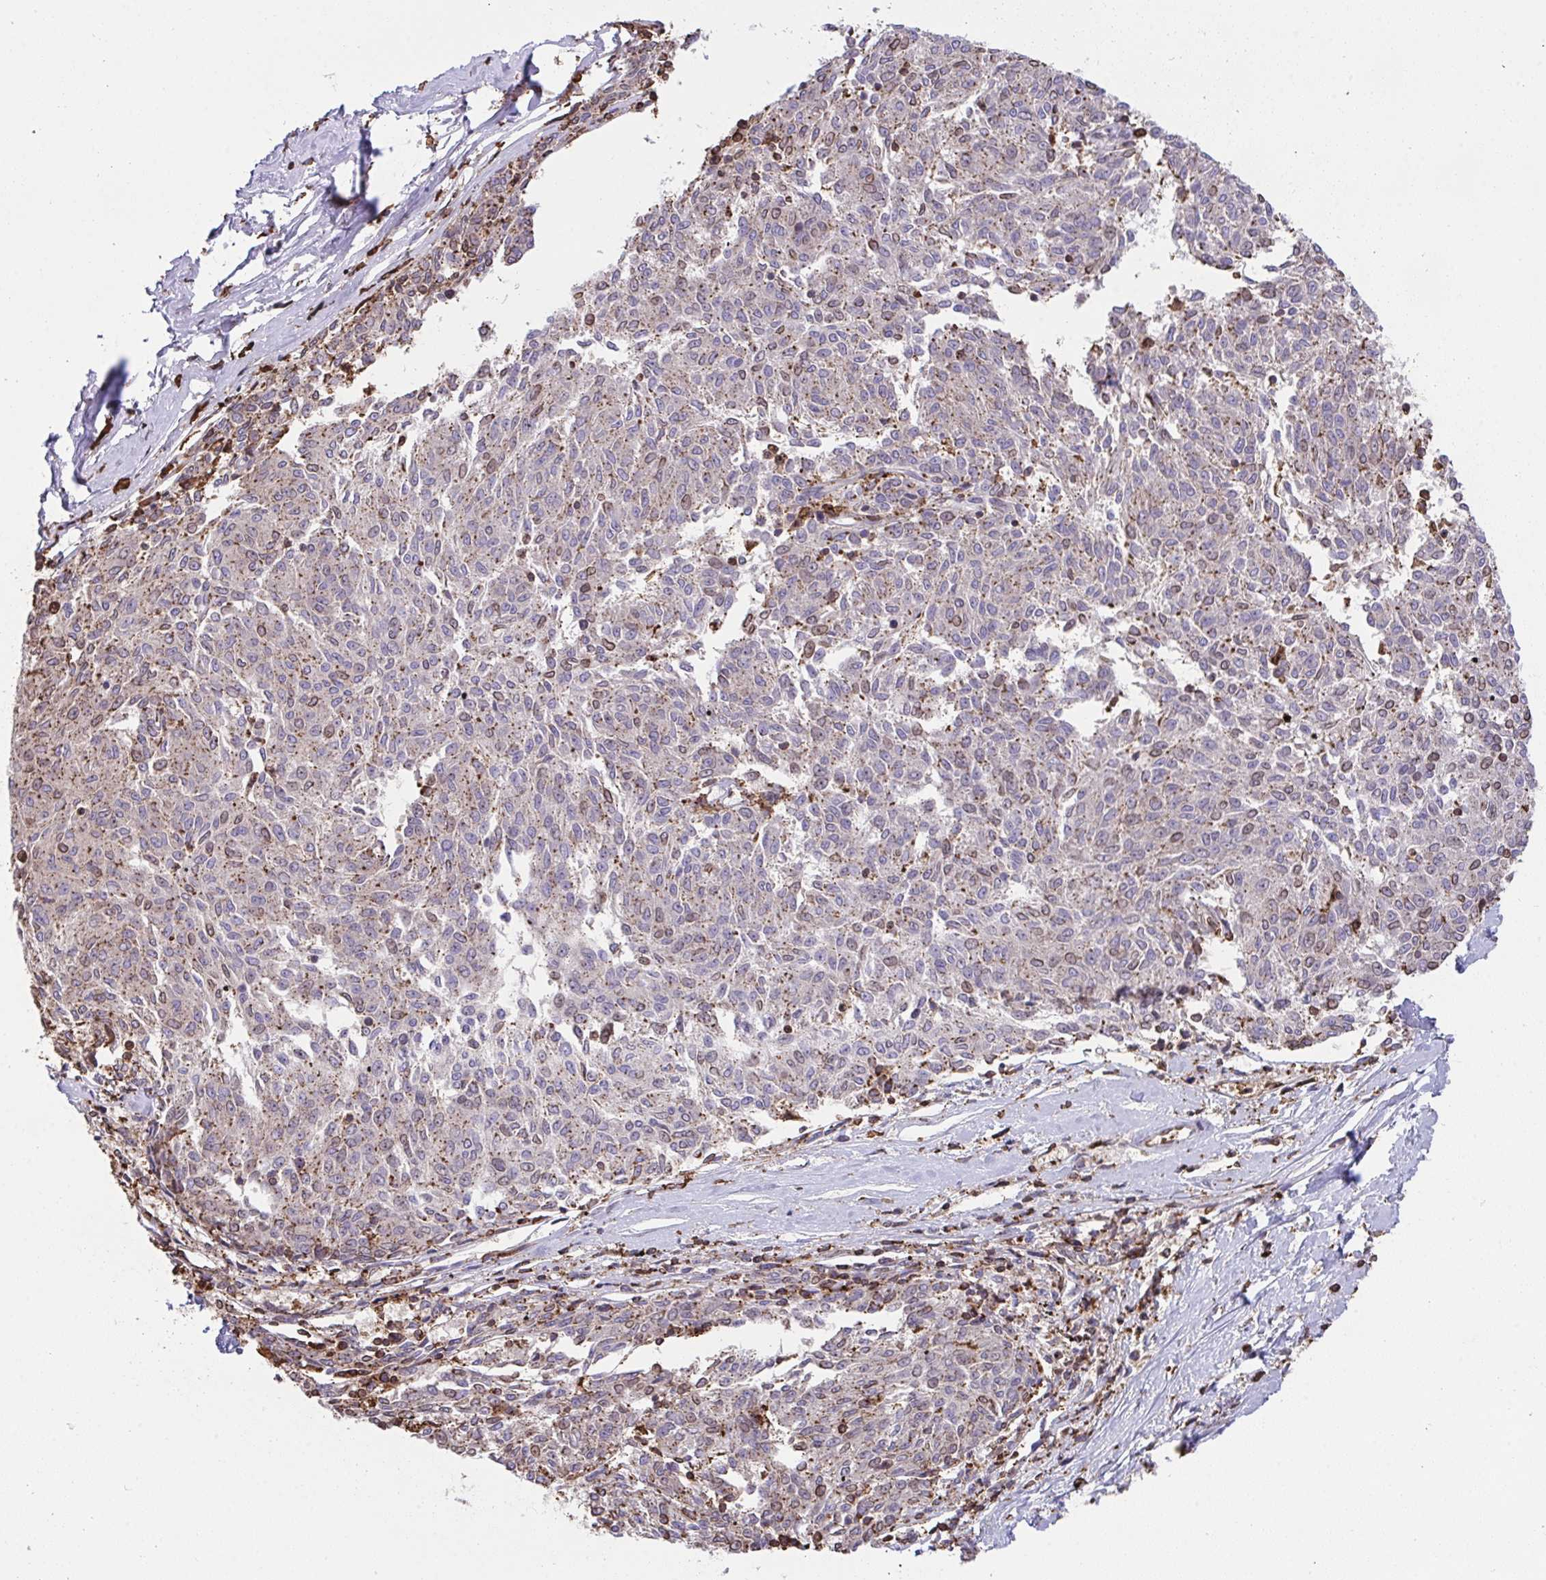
{"staining": {"intensity": "weak", "quantity": "25%-75%", "location": "cytoplasmic/membranous"}, "tissue": "melanoma", "cell_type": "Tumor cells", "image_type": "cancer", "snomed": [{"axis": "morphology", "description": "Malignant melanoma, NOS"}, {"axis": "topography", "description": "Skin"}], "caption": "Brown immunohistochemical staining in malignant melanoma demonstrates weak cytoplasmic/membranous expression in about 25%-75% of tumor cells. Immunohistochemistry stains the protein in brown and the nuclei are stained blue.", "gene": "PPIH", "patient": {"sex": "female", "age": 72}}